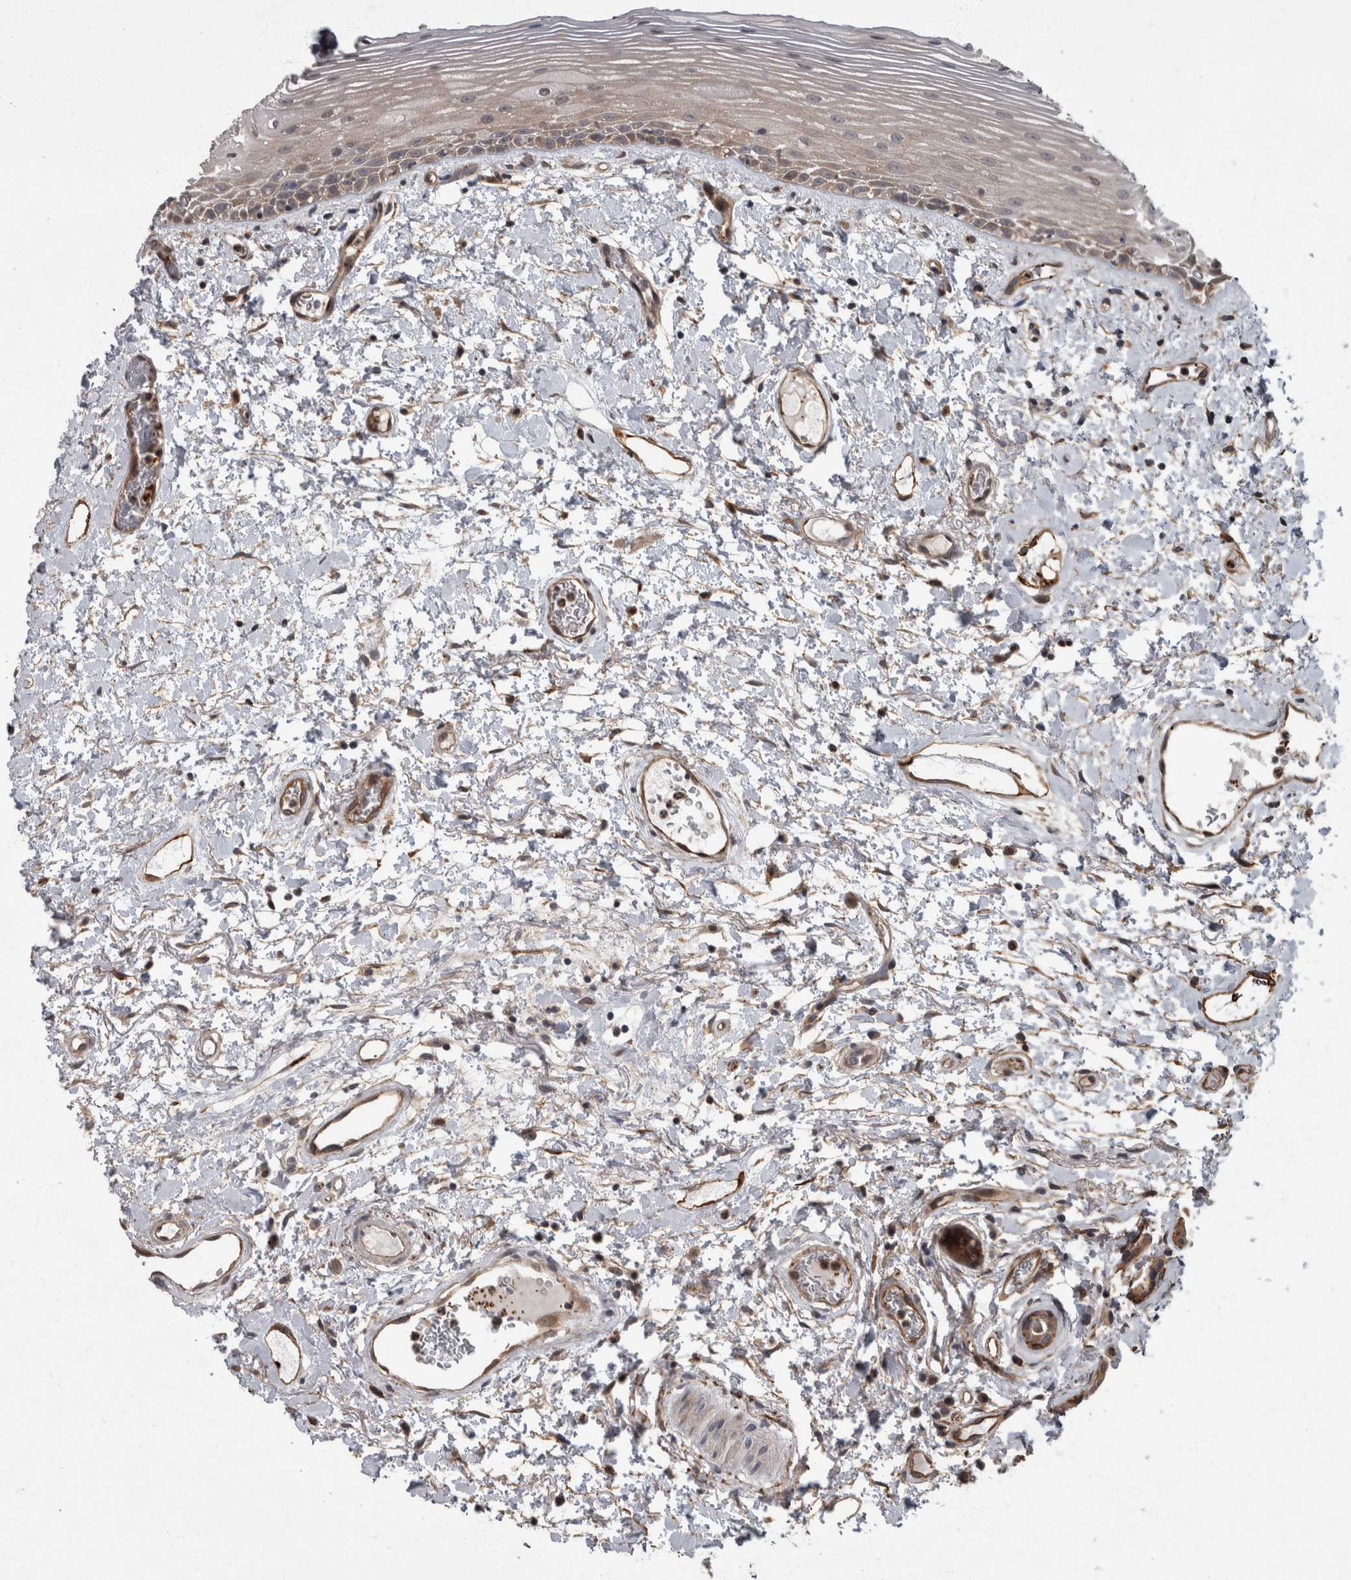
{"staining": {"intensity": "weak", "quantity": "25%-75%", "location": "cytoplasmic/membranous"}, "tissue": "oral mucosa", "cell_type": "Squamous epithelial cells", "image_type": "normal", "snomed": [{"axis": "morphology", "description": "Normal tissue, NOS"}, {"axis": "topography", "description": "Oral tissue"}], "caption": "This micrograph demonstrates immunohistochemistry (IHC) staining of unremarkable human oral mucosa, with low weak cytoplasmic/membranous staining in approximately 25%-75% of squamous epithelial cells.", "gene": "VEGFD", "patient": {"sex": "female", "age": 76}}